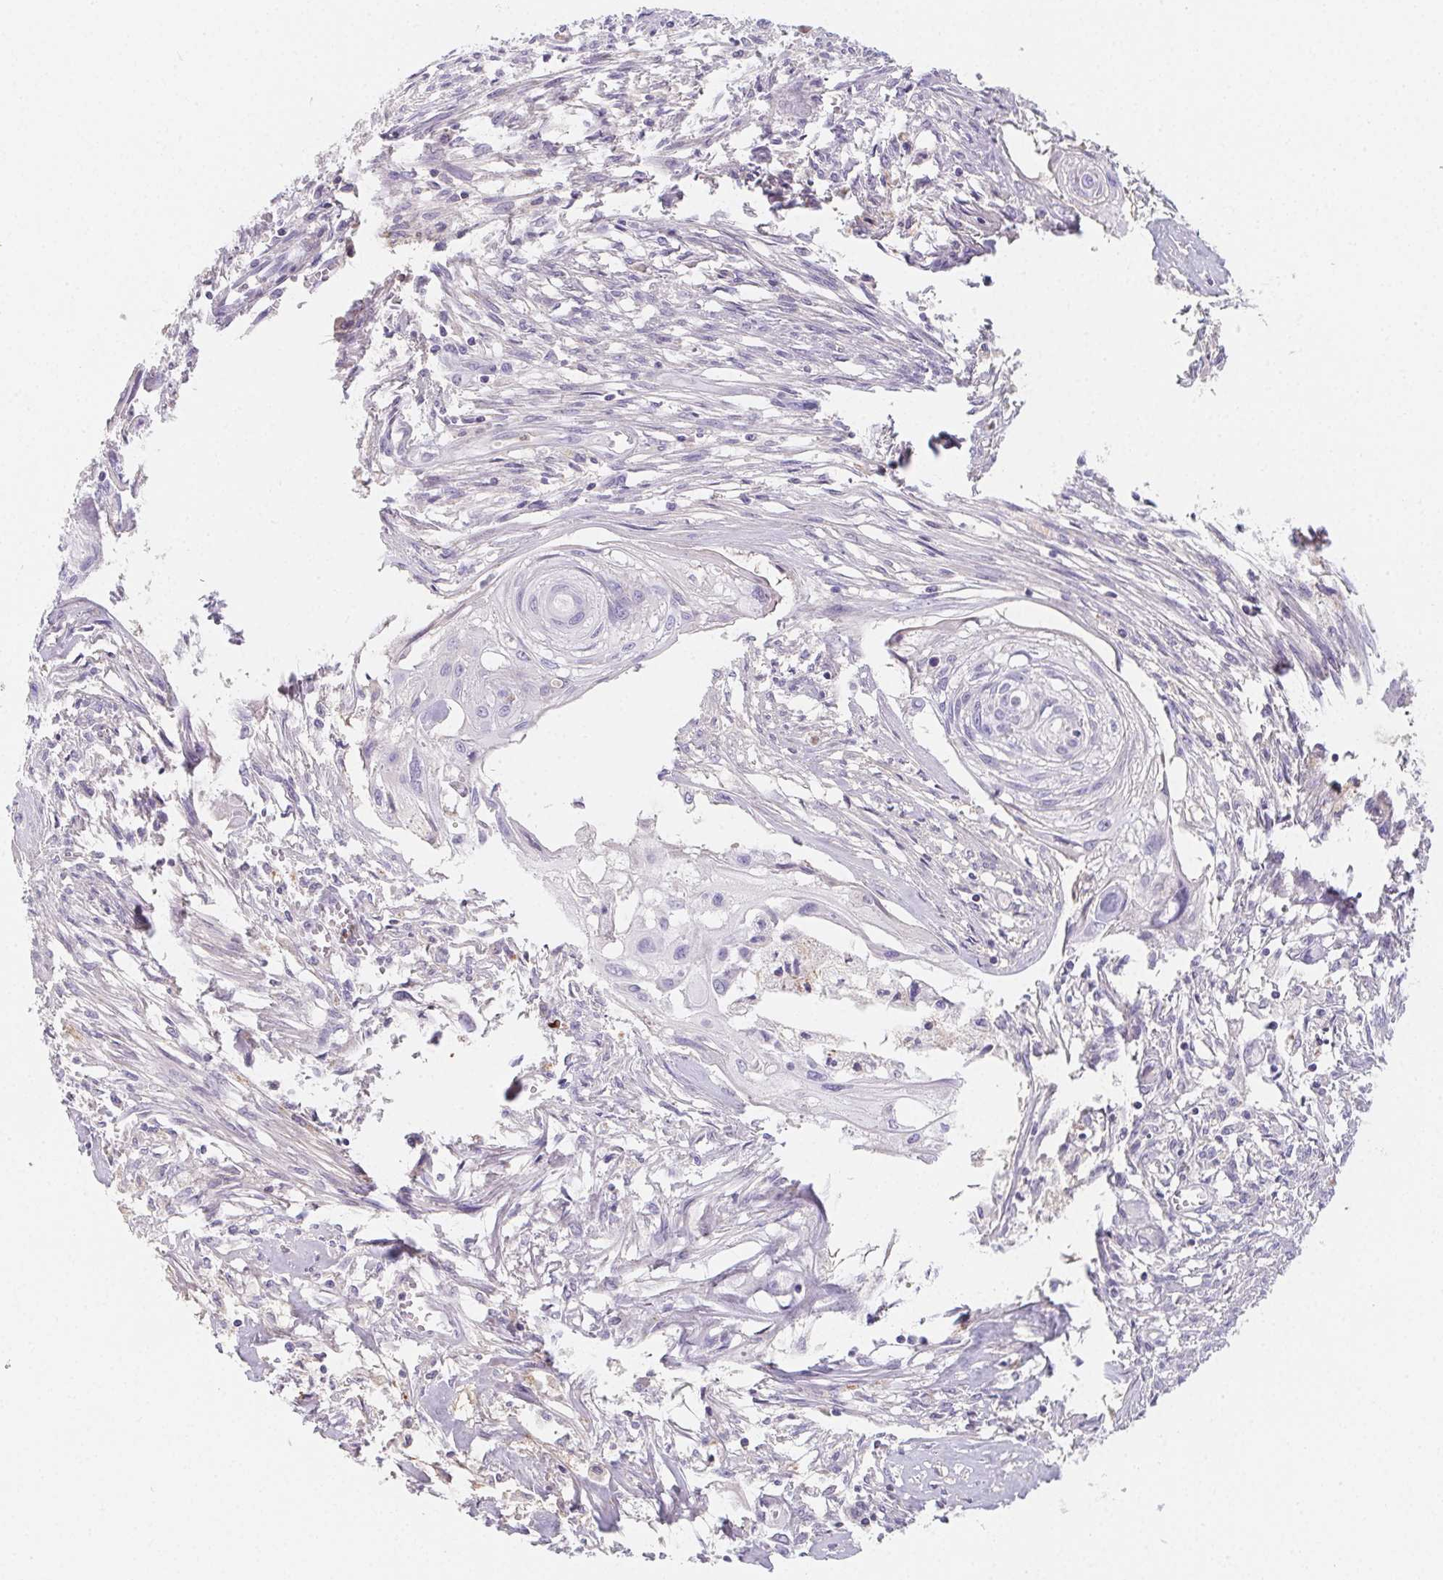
{"staining": {"intensity": "negative", "quantity": "none", "location": "none"}, "tissue": "cervical cancer", "cell_type": "Tumor cells", "image_type": "cancer", "snomed": [{"axis": "morphology", "description": "Squamous cell carcinoma, NOS"}, {"axis": "topography", "description": "Cervix"}], "caption": "Immunohistochemistry image of human cervical squamous cell carcinoma stained for a protein (brown), which shows no positivity in tumor cells.", "gene": "ITIH2", "patient": {"sex": "female", "age": 49}}